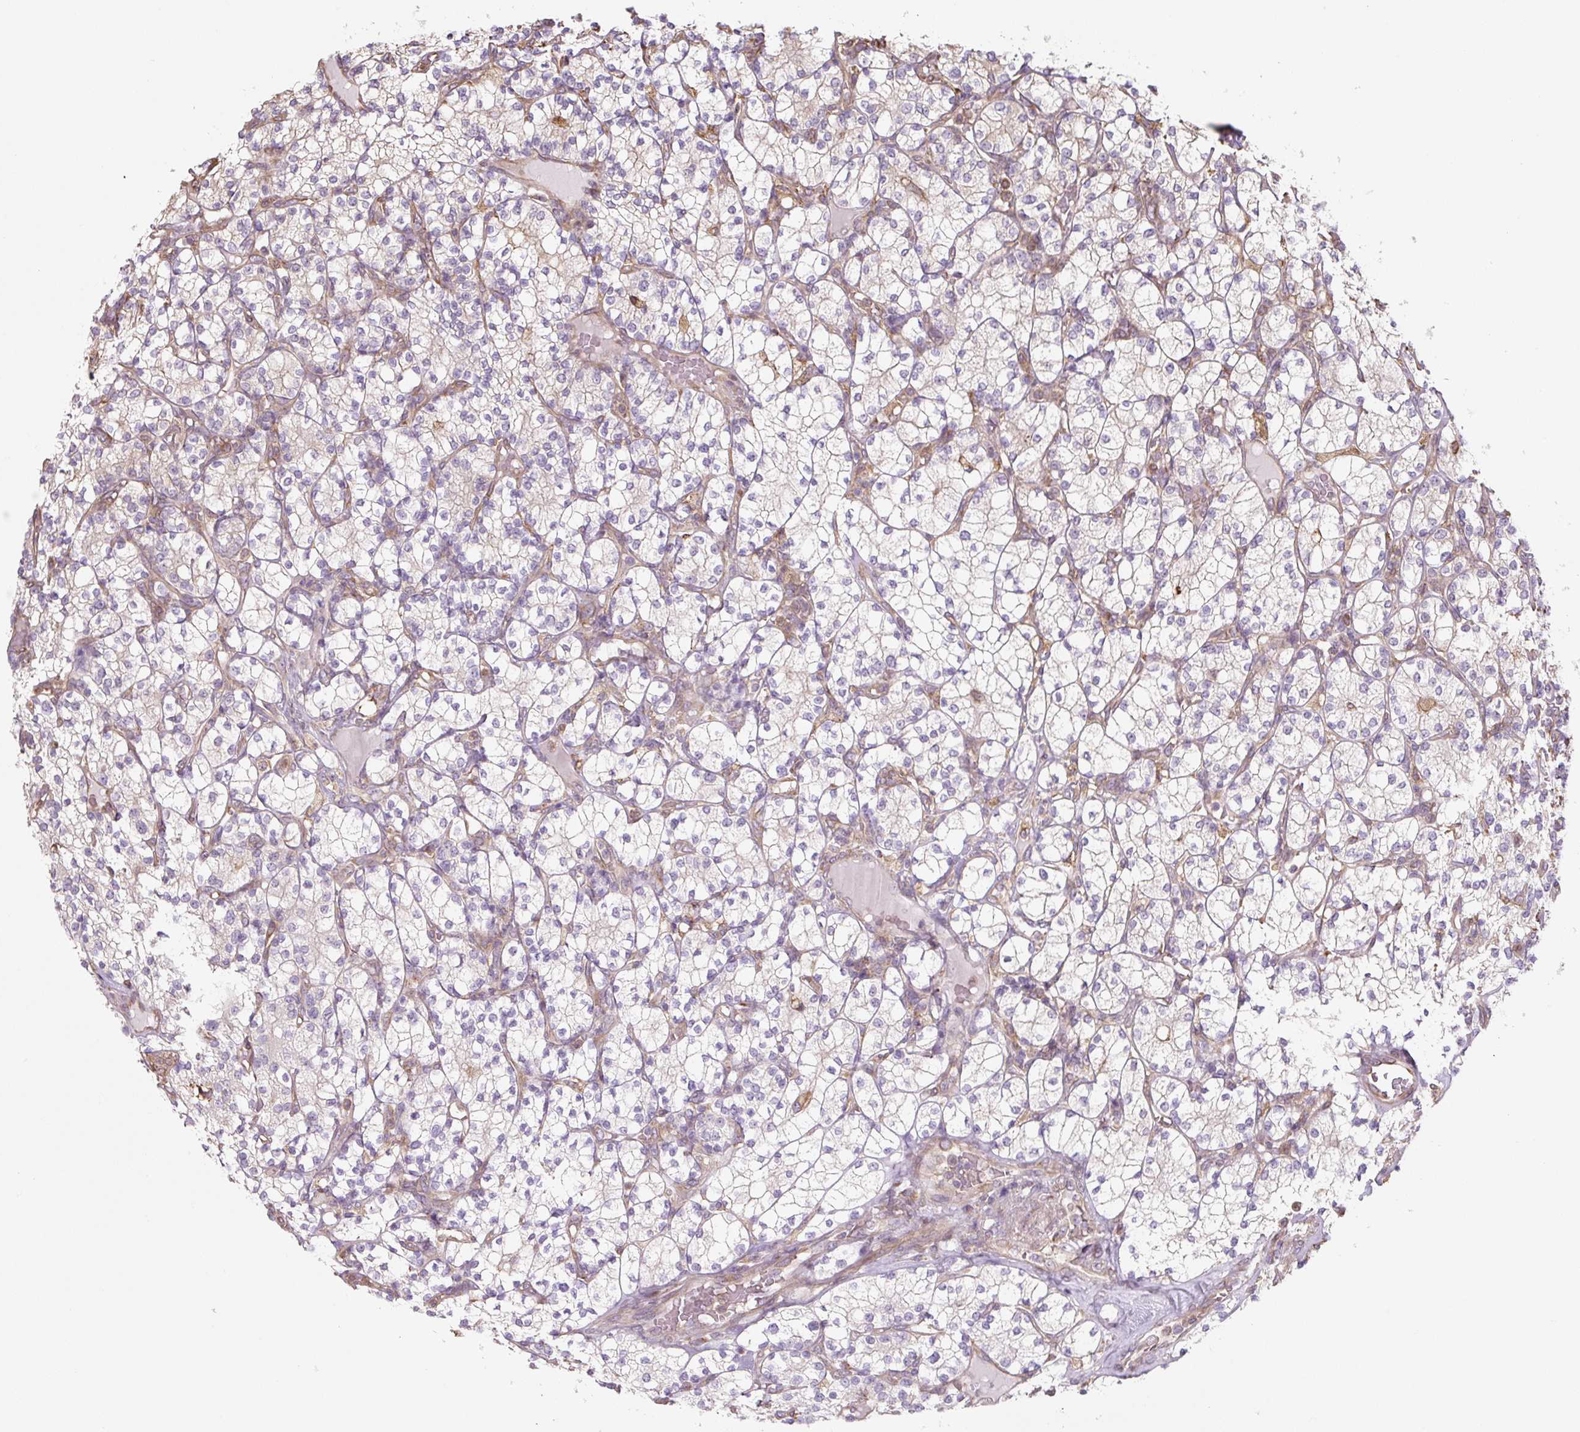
{"staining": {"intensity": "negative", "quantity": "none", "location": "none"}, "tissue": "renal cancer", "cell_type": "Tumor cells", "image_type": "cancer", "snomed": [{"axis": "morphology", "description": "Adenocarcinoma, NOS"}, {"axis": "topography", "description": "Kidney"}], "caption": "Tumor cells are negative for brown protein staining in renal cancer. (DAB (3,3'-diaminobenzidine) immunohistochemistry (IHC) with hematoxylin counter stain).", "gene": "RASA1", "patient": {"sex": "male", "age": 77}}